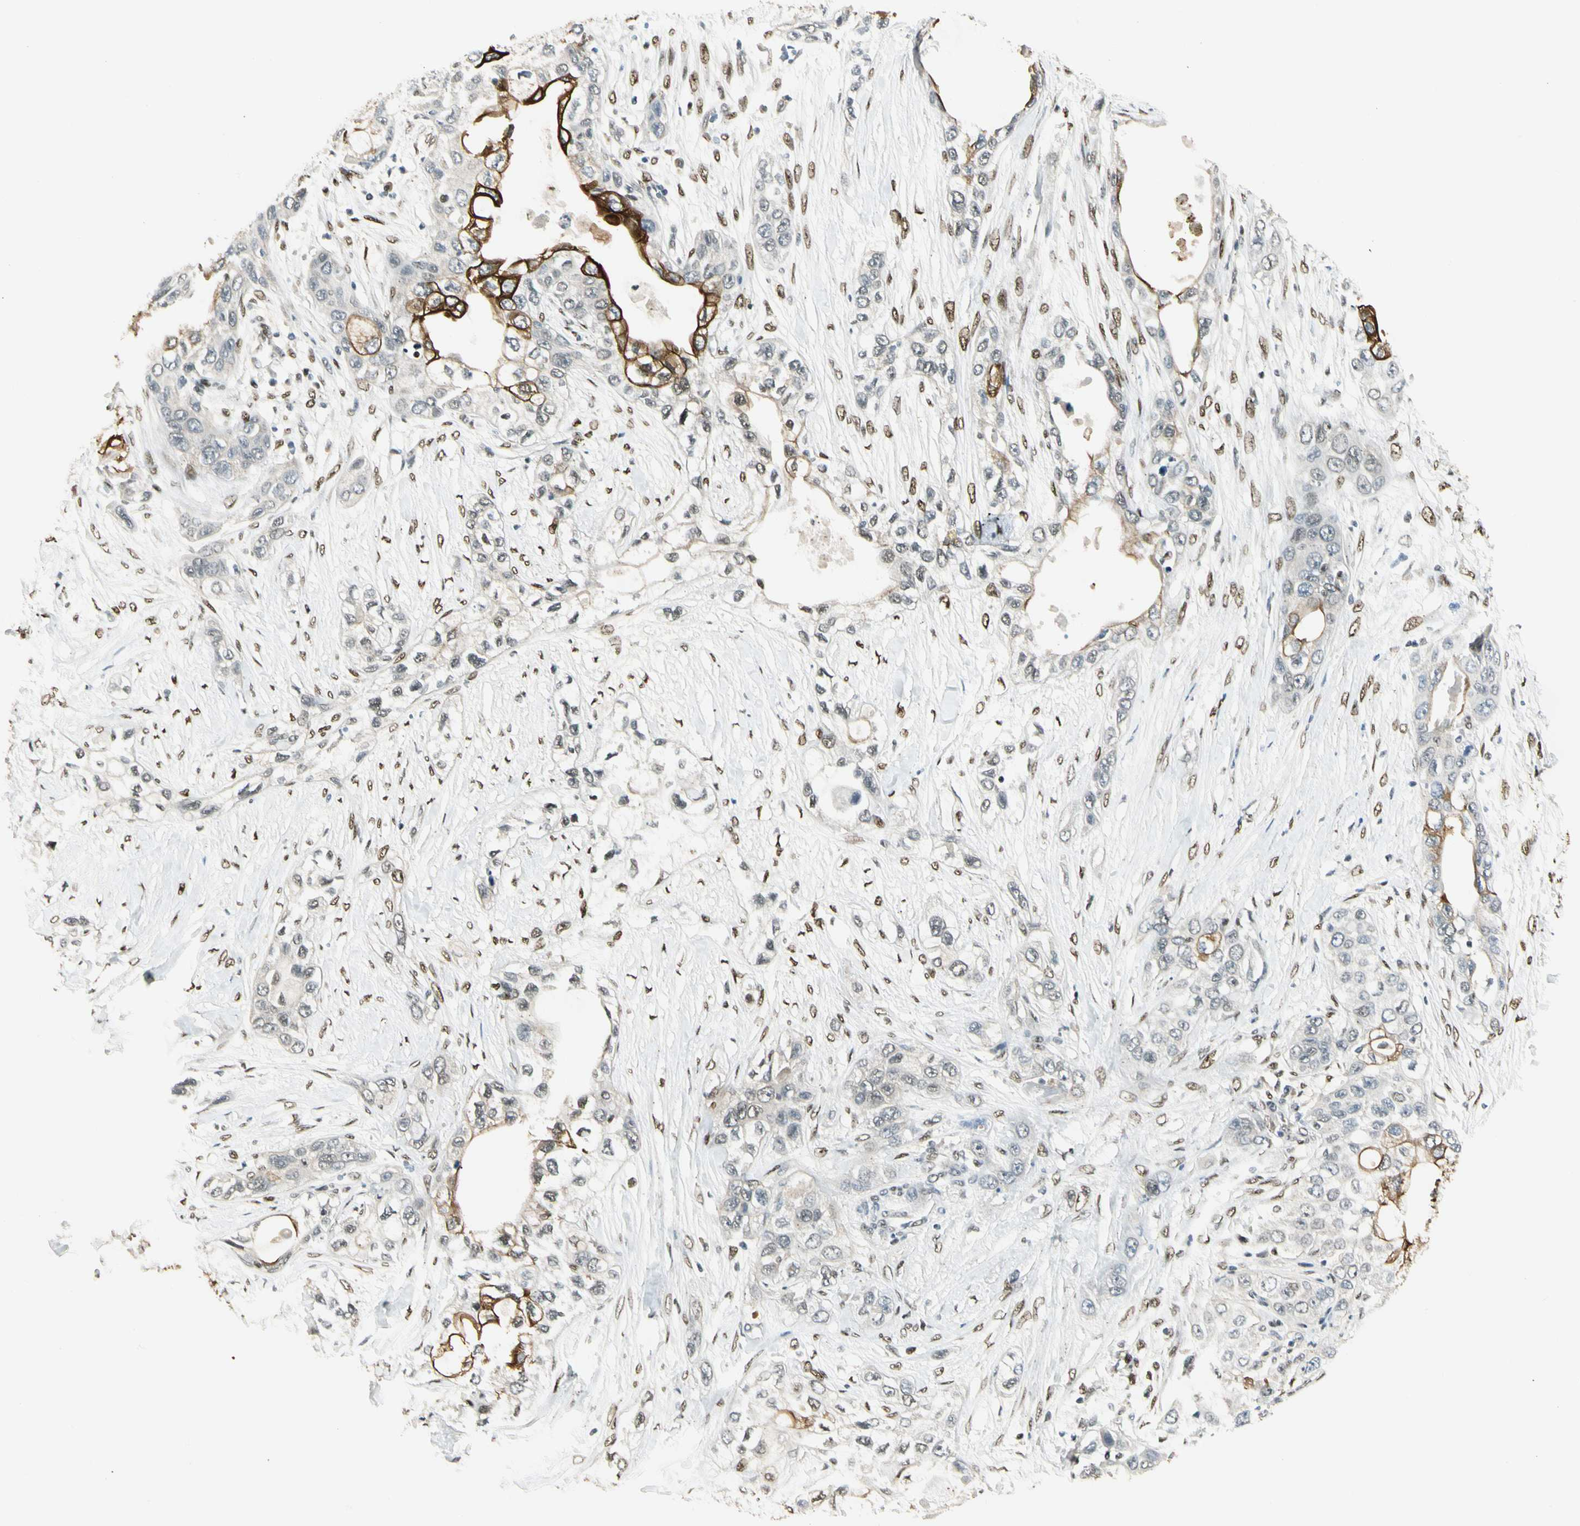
{"staining": {"intensity": "strong", "quantity": ">75%", "location": "cytoplasmic/membranous"}, "tissue": "pancreatic cancer", "cell_type": "Tumor cells", "image_type": "cancer", "snomed": [{"axis": "morphology", "description": "Adenocarcinoma, NOS"}, {"axis": "topography", "description": "Pancreas"}], "caption": "Strong cytoplasmic/membranous expression is appreciated in approximately >75% of tumor cells in pancreatic cancer. The protein is shown in brown color, while the nuclei are stained blue.", "gene": "ATXN1", "patient": {"sex": "female", "age": 70}}